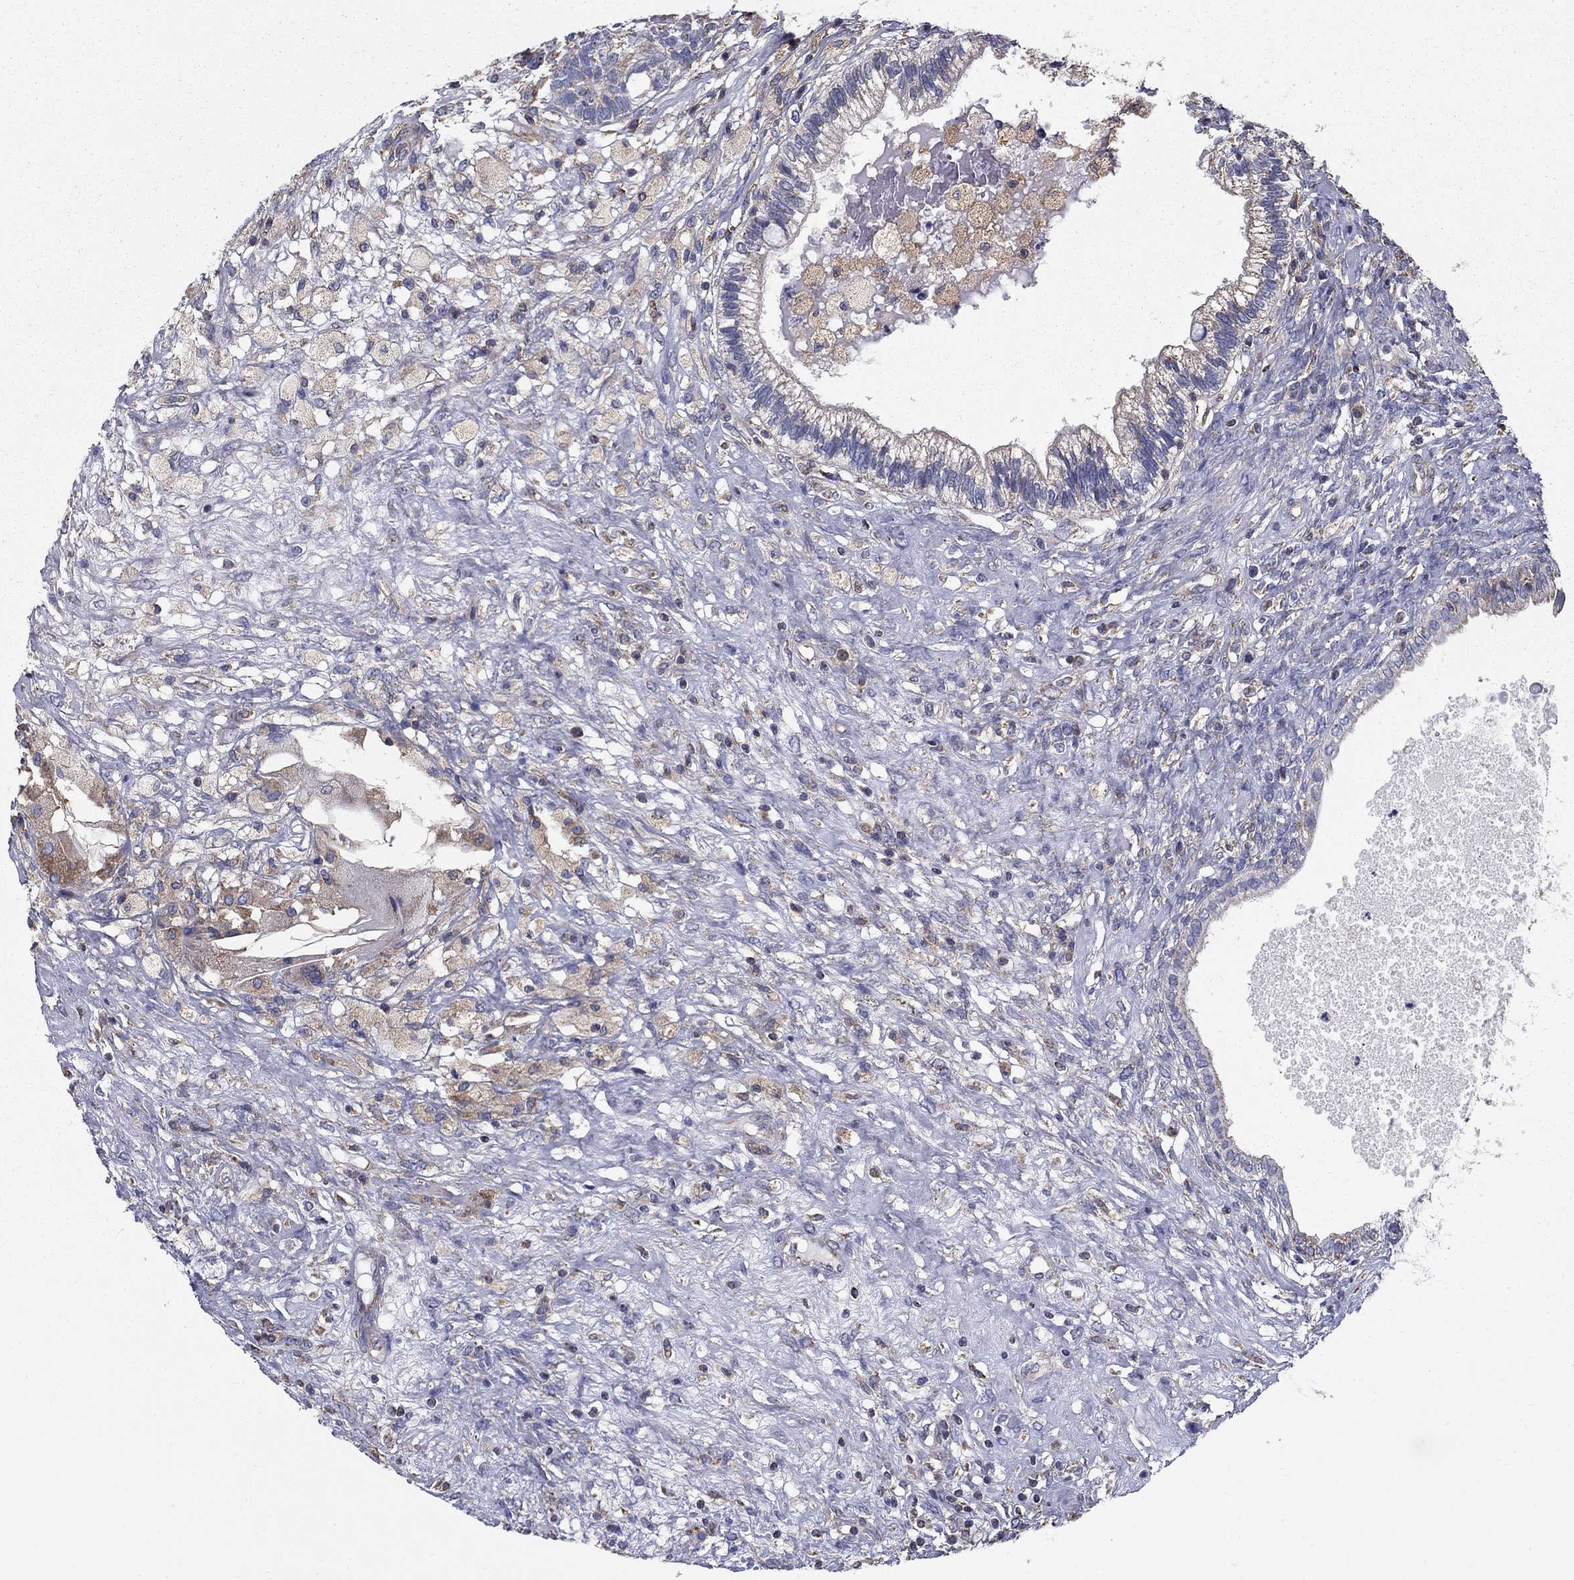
{"staining": {"intensity": "negative", "quantity": "none", "location": "none"}, "tissue": "testis cancer", "cell_type": "Tumor cells", "image_type": "cancer", "snomed": [{"axis": "morphology", "description": "Seminoma, NOS"}, {"axis": "morphology", "description": "Carcinoma, Embryonal, NOS"}, {"axis": "topography", "description": "Testis"}], "caption": "IHC of embryonal carcinoma (testis) demonstrates no positivity in tumor cells. Nuclei are stained in blue.", "gene": "NME5", "patient": {"sex": "male", "age": 41}}